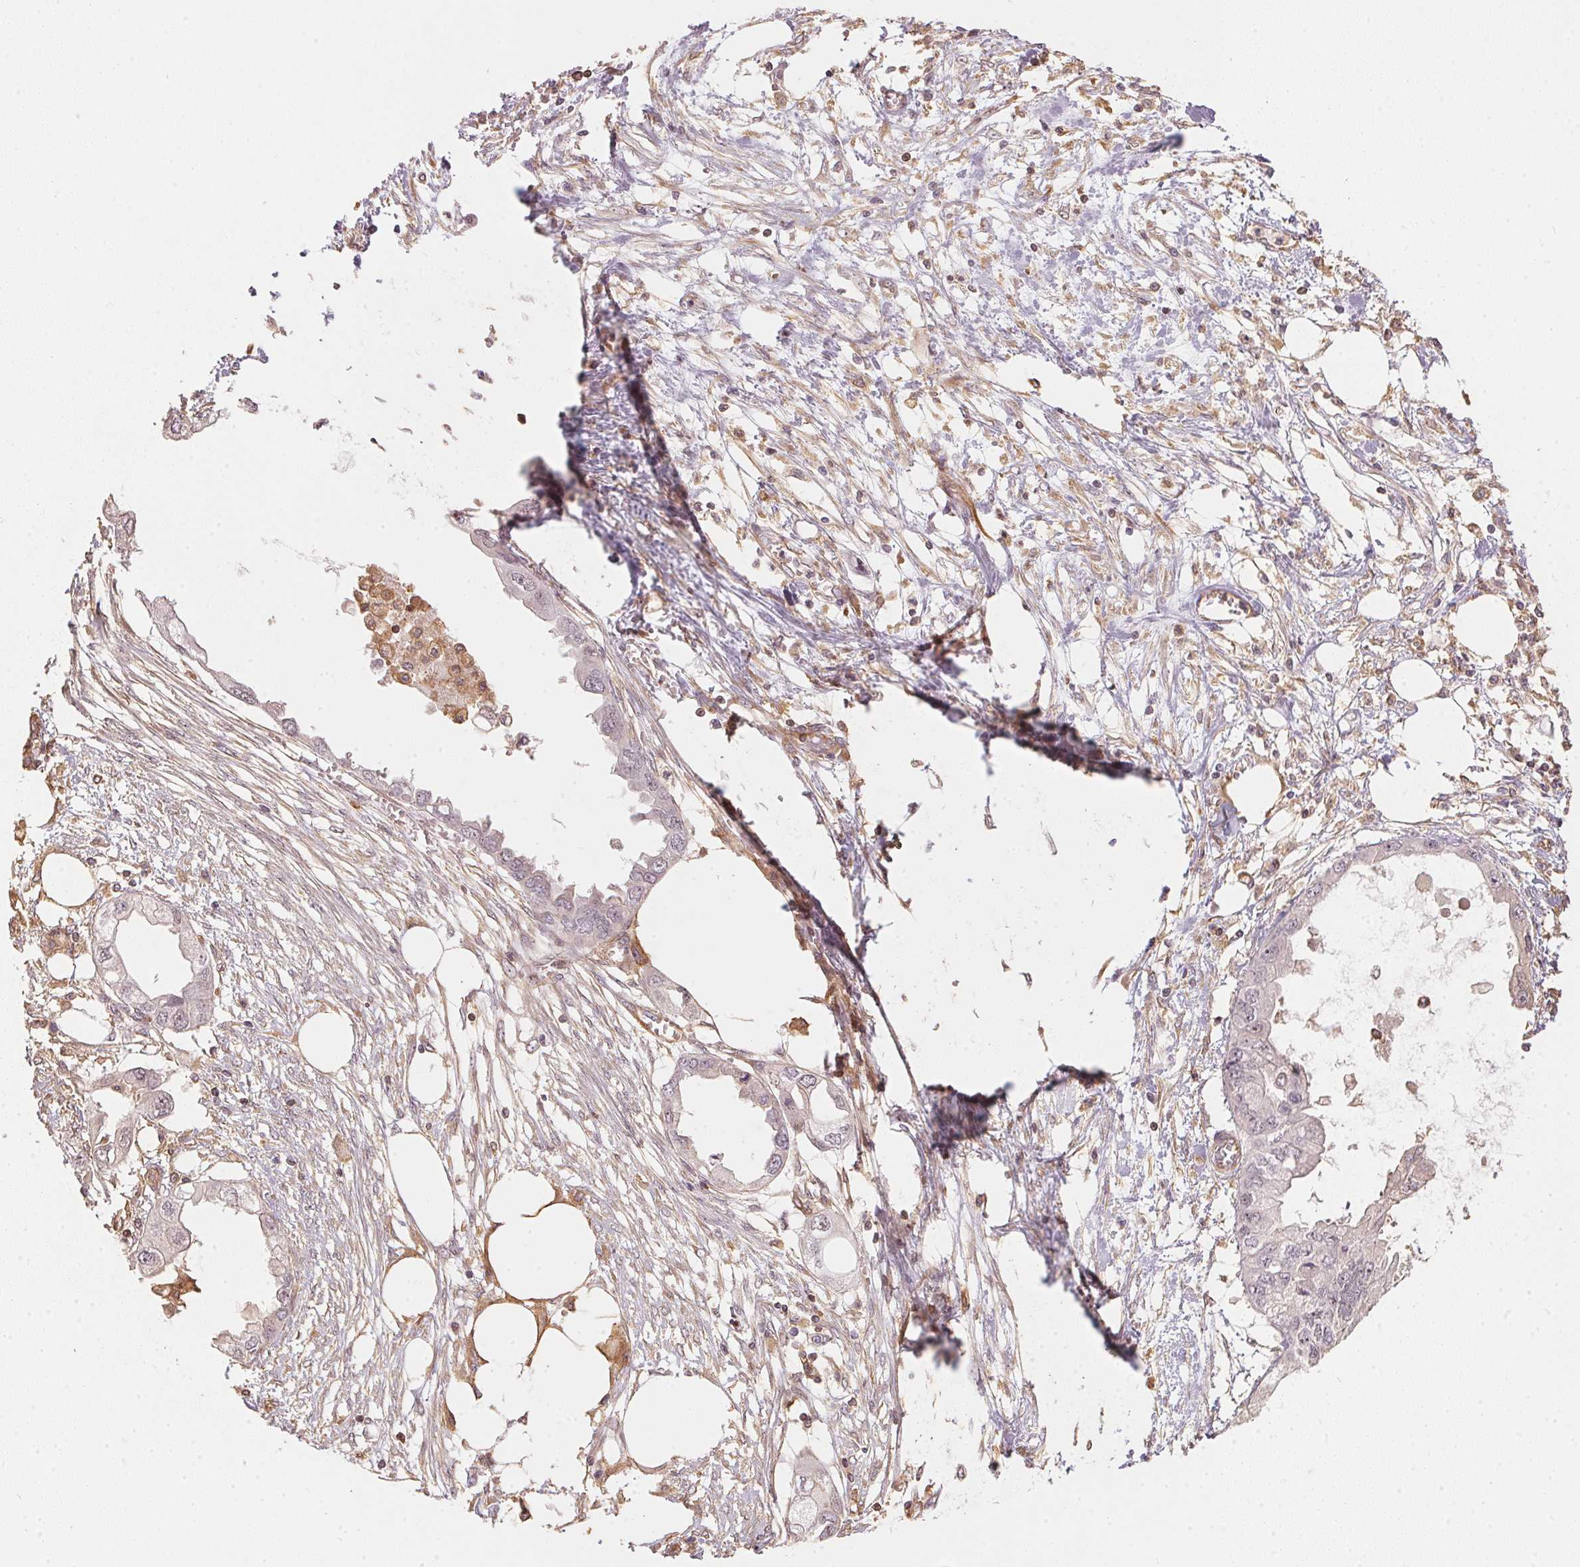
{"staining": {"intensity": "negative", "quantity": "none", "location": "none"}, "tissue": "endometrial cancer", "cell_type": "Tumor cells", "image_type": "cancer", "snomed": [{"axis": "morphology", "description": "Adenocarcinoma, NOS"}, {"axis": "morphology", "description": "Adenocarcinoma, metastatic, NOS"}, {"axis": "topography", "description": "Adipose tissue"}, {"axis": "topography", "description": "Endometrium"}], "caption": "Photomicrograph shows no significant protein positivity in tumor cells of metastatic adenocarcinoma (endometrial).", "gene": "FOXR2", "patient": {"sex": "female", "age": 67}}